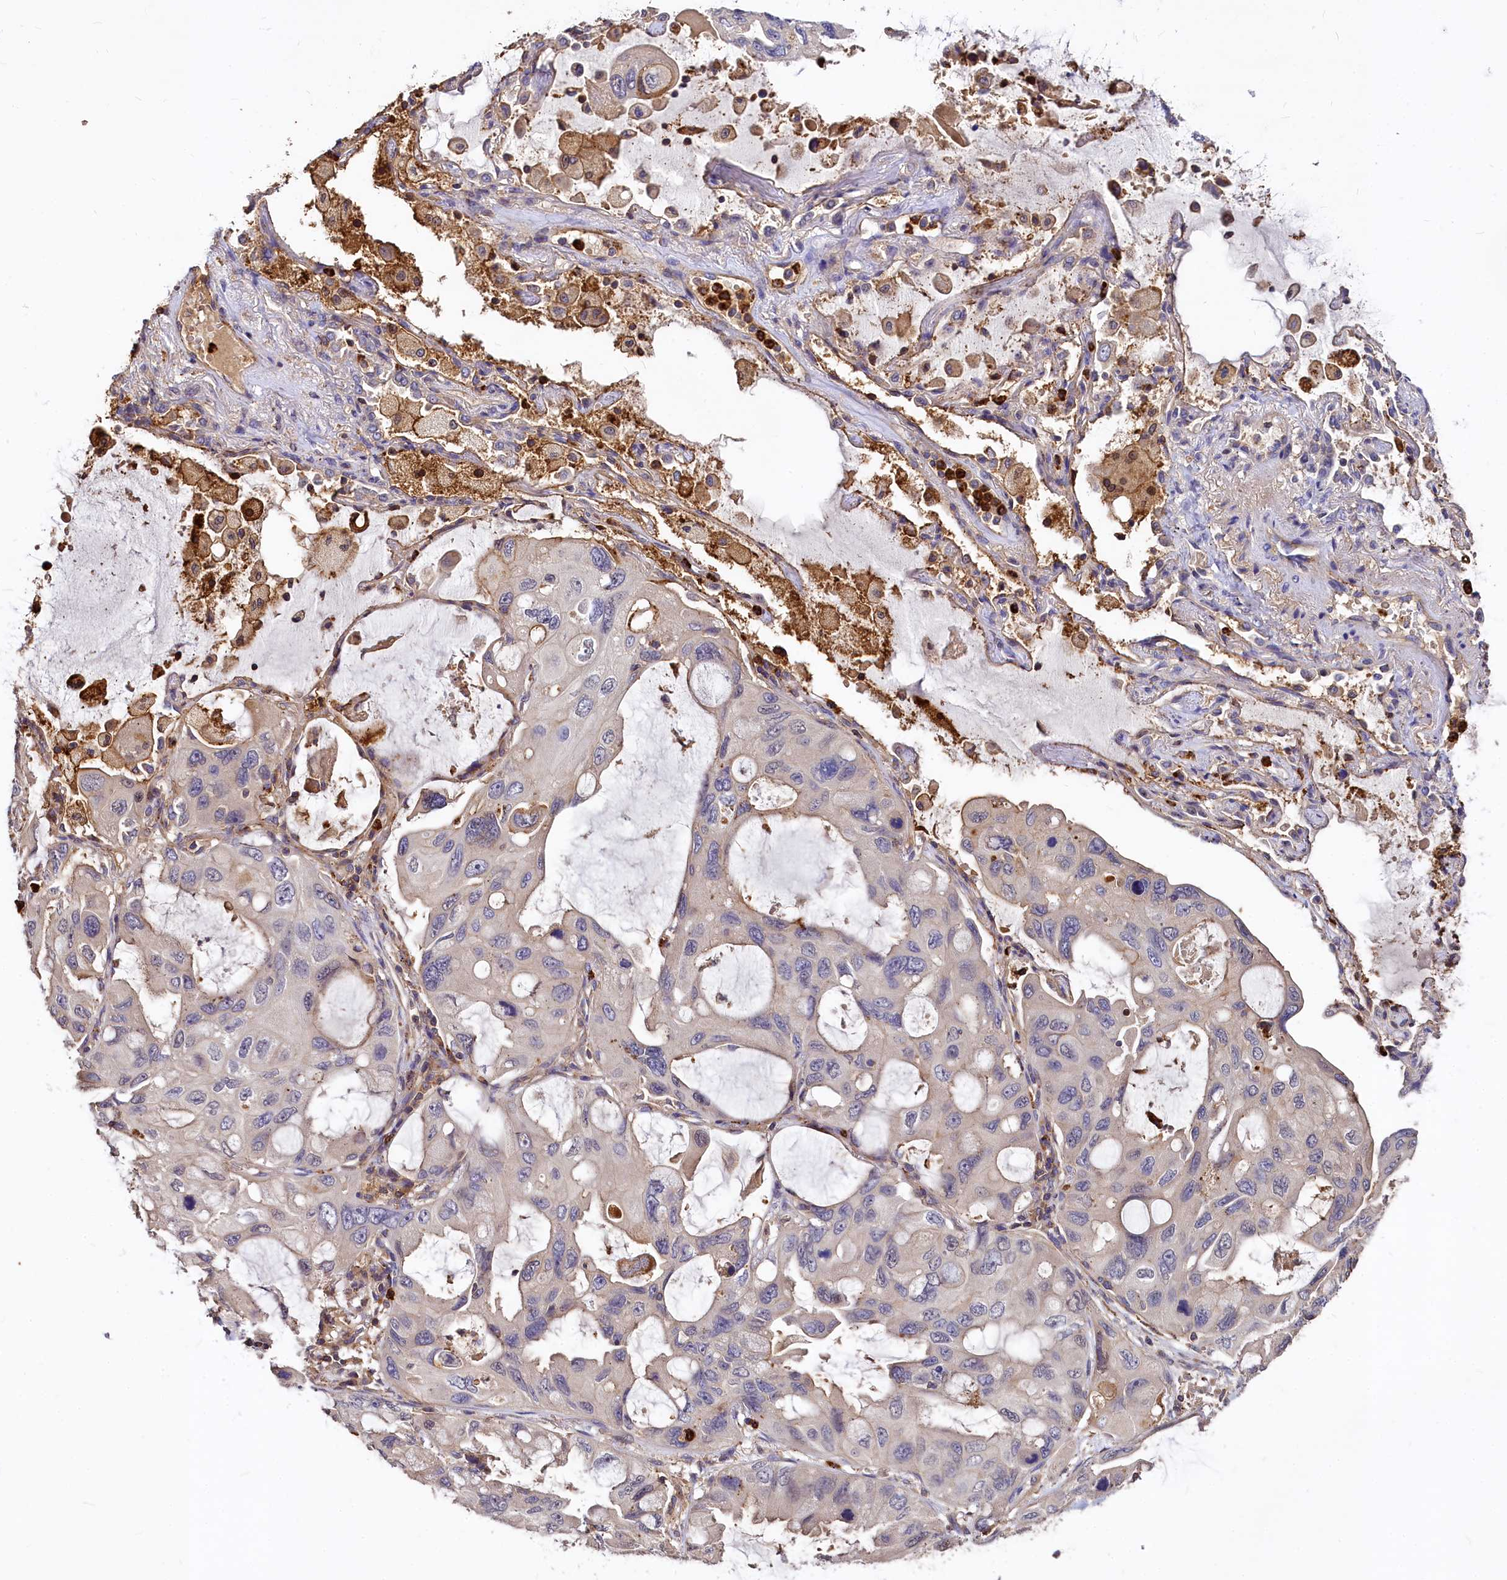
{"staining": {"intensity": "weak", "quantity": "<25%", "location": "cytoplasmic/membranous"}, "tissue": "lung cancer", "cell_type": "Tumor cells", "image_type": "cancer", "snomed": [{"axis": "morphology", "description": "Squamous cell carcinoma, NOS"}, {"axis": "topography", "description": "Lung"}], "caption": "The histopathology image demonstrates no significant expression in tumor cells of lung squamous cell carcinoma.", "gene": "ATG101", "patient": {"sex": "female", "age": 73}}